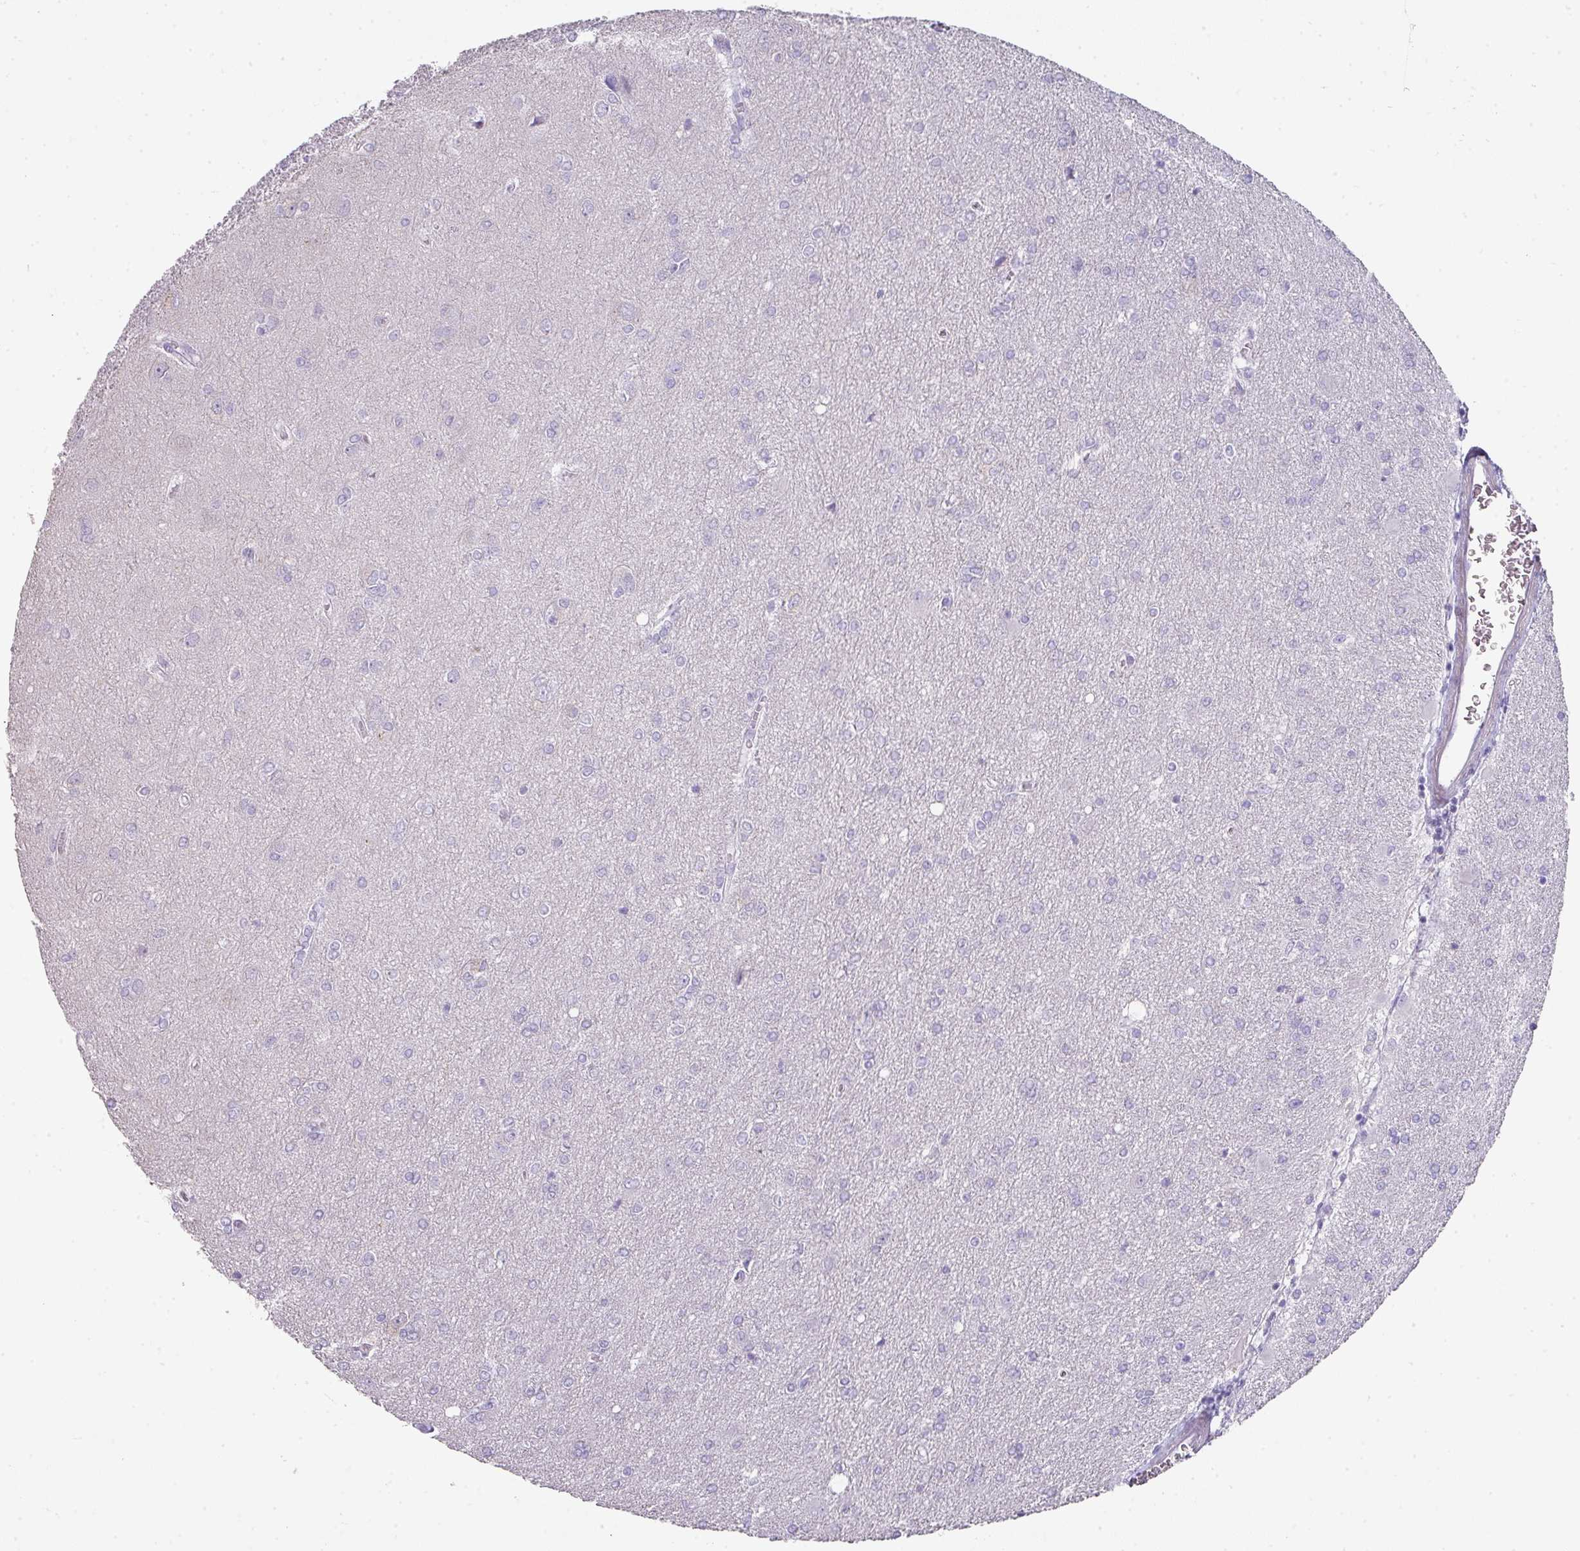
{"staining": {"intensity": "negative", "quantity": "none", "location": "none"}, "tissue": "glioma", "cell_type": "Tumor cells", "image_type": "cancer", "snomed": [{"axis": "morphology", "description": "Glioma, malignant, High grade"}, {"axis": "topography", "description": "Brain"}], "caption": "DAB (3,3'-diaminobenzidine) immunohistochemical staining of human glioma shows no significant expression in tumor cells.", "gene": "GLI4", "patient": {"sex": "male", "age": 67}}